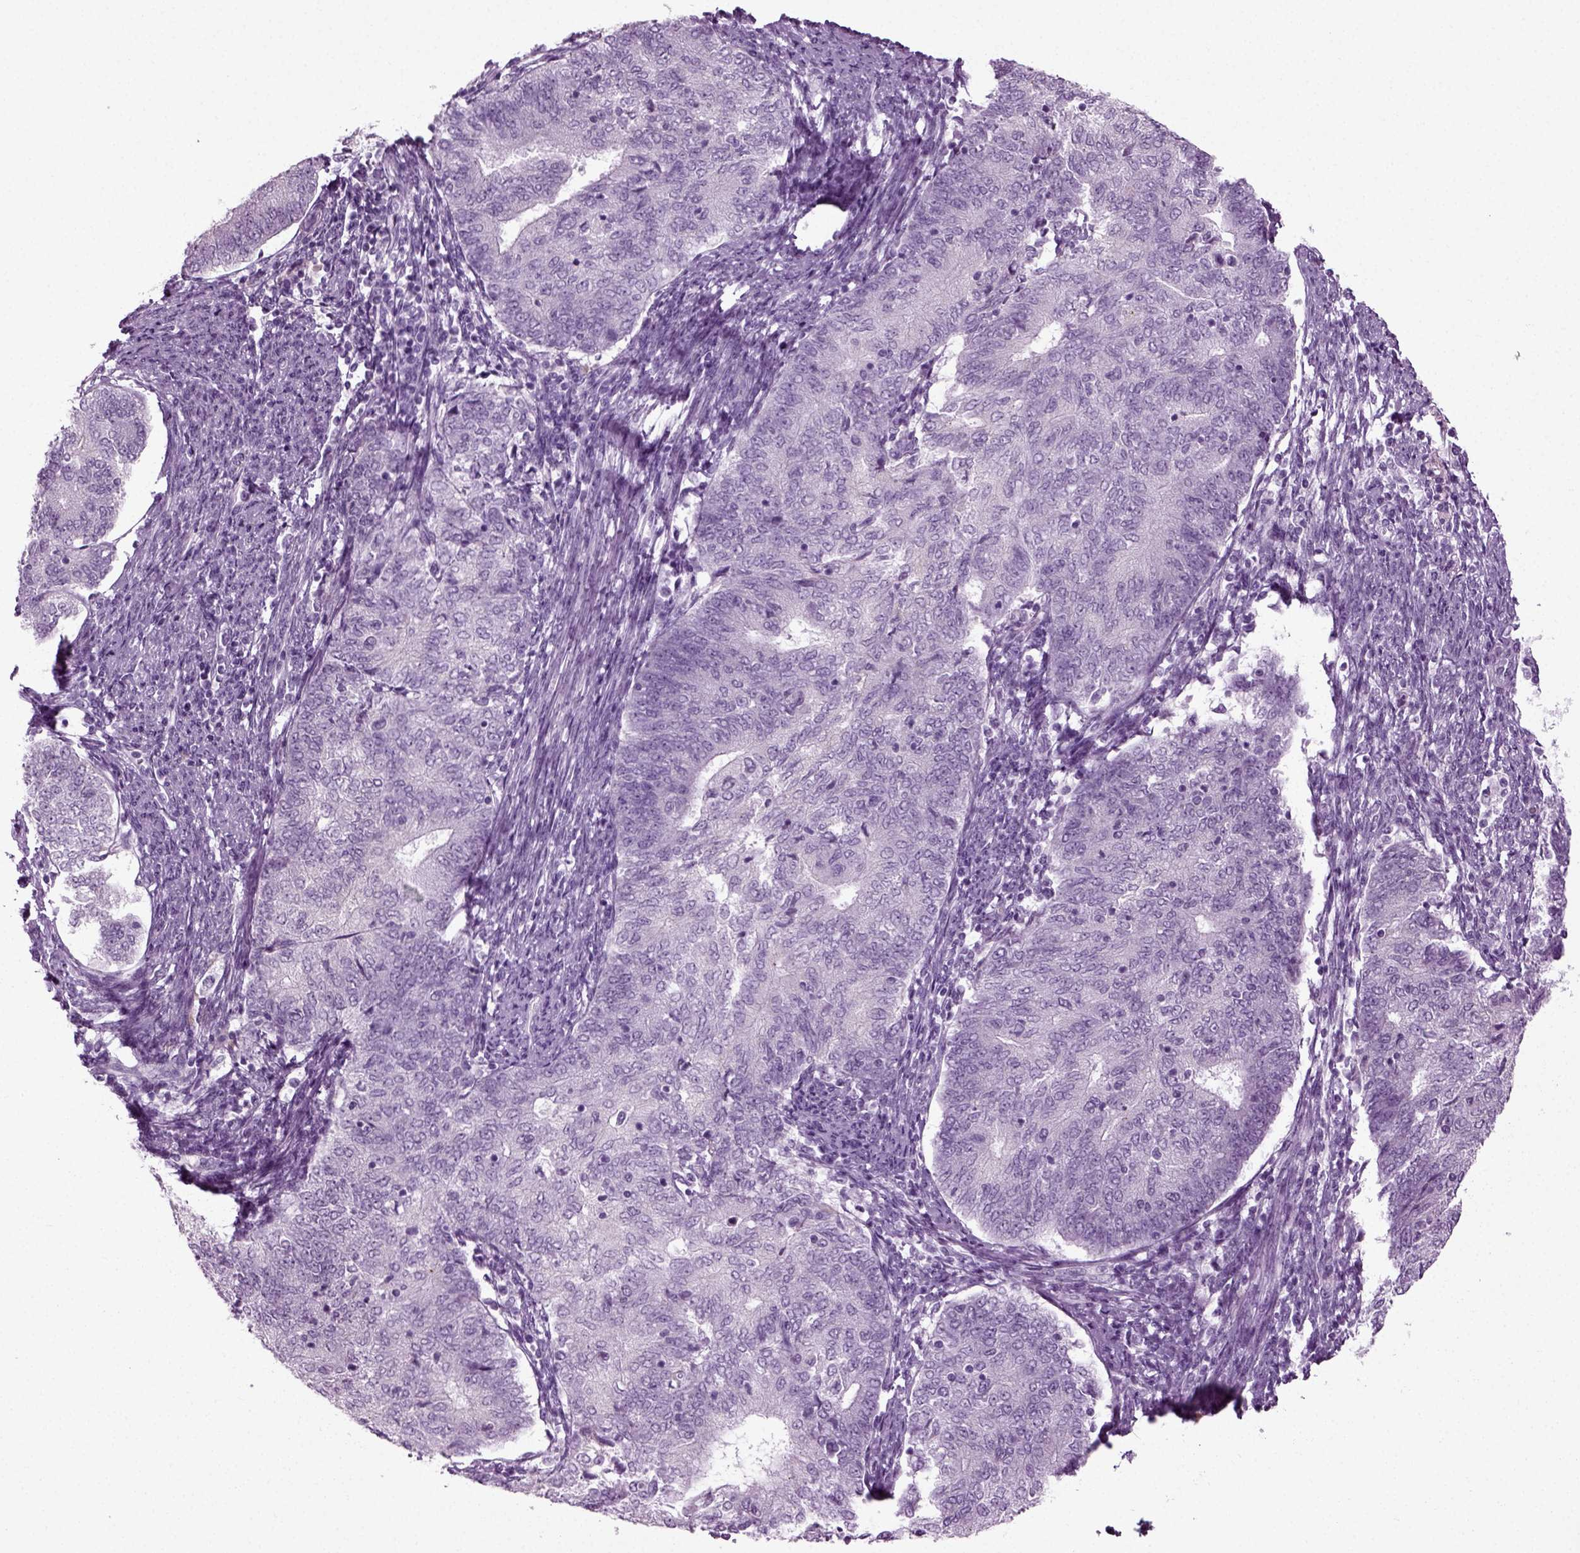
{"staining": {"intensity": "negative", "quantity": "none", "location": "none"}, "tissue": "endometrial cancer", "cell_type": "Tumor cells", "image_type": "cancer", "snomed": [{"axis": "morphology", "description": "Adenocarcinoma, NOS"}, {"axis": "topography", "description": "Endometrium"}], "caption": "Endometrial adenocarcinoma stained for a protein using immunohistochemistry (IHC) shows no expression tumor cells.", "gene": "PRLH", "patient": {"sex": "female", "age": 65}}